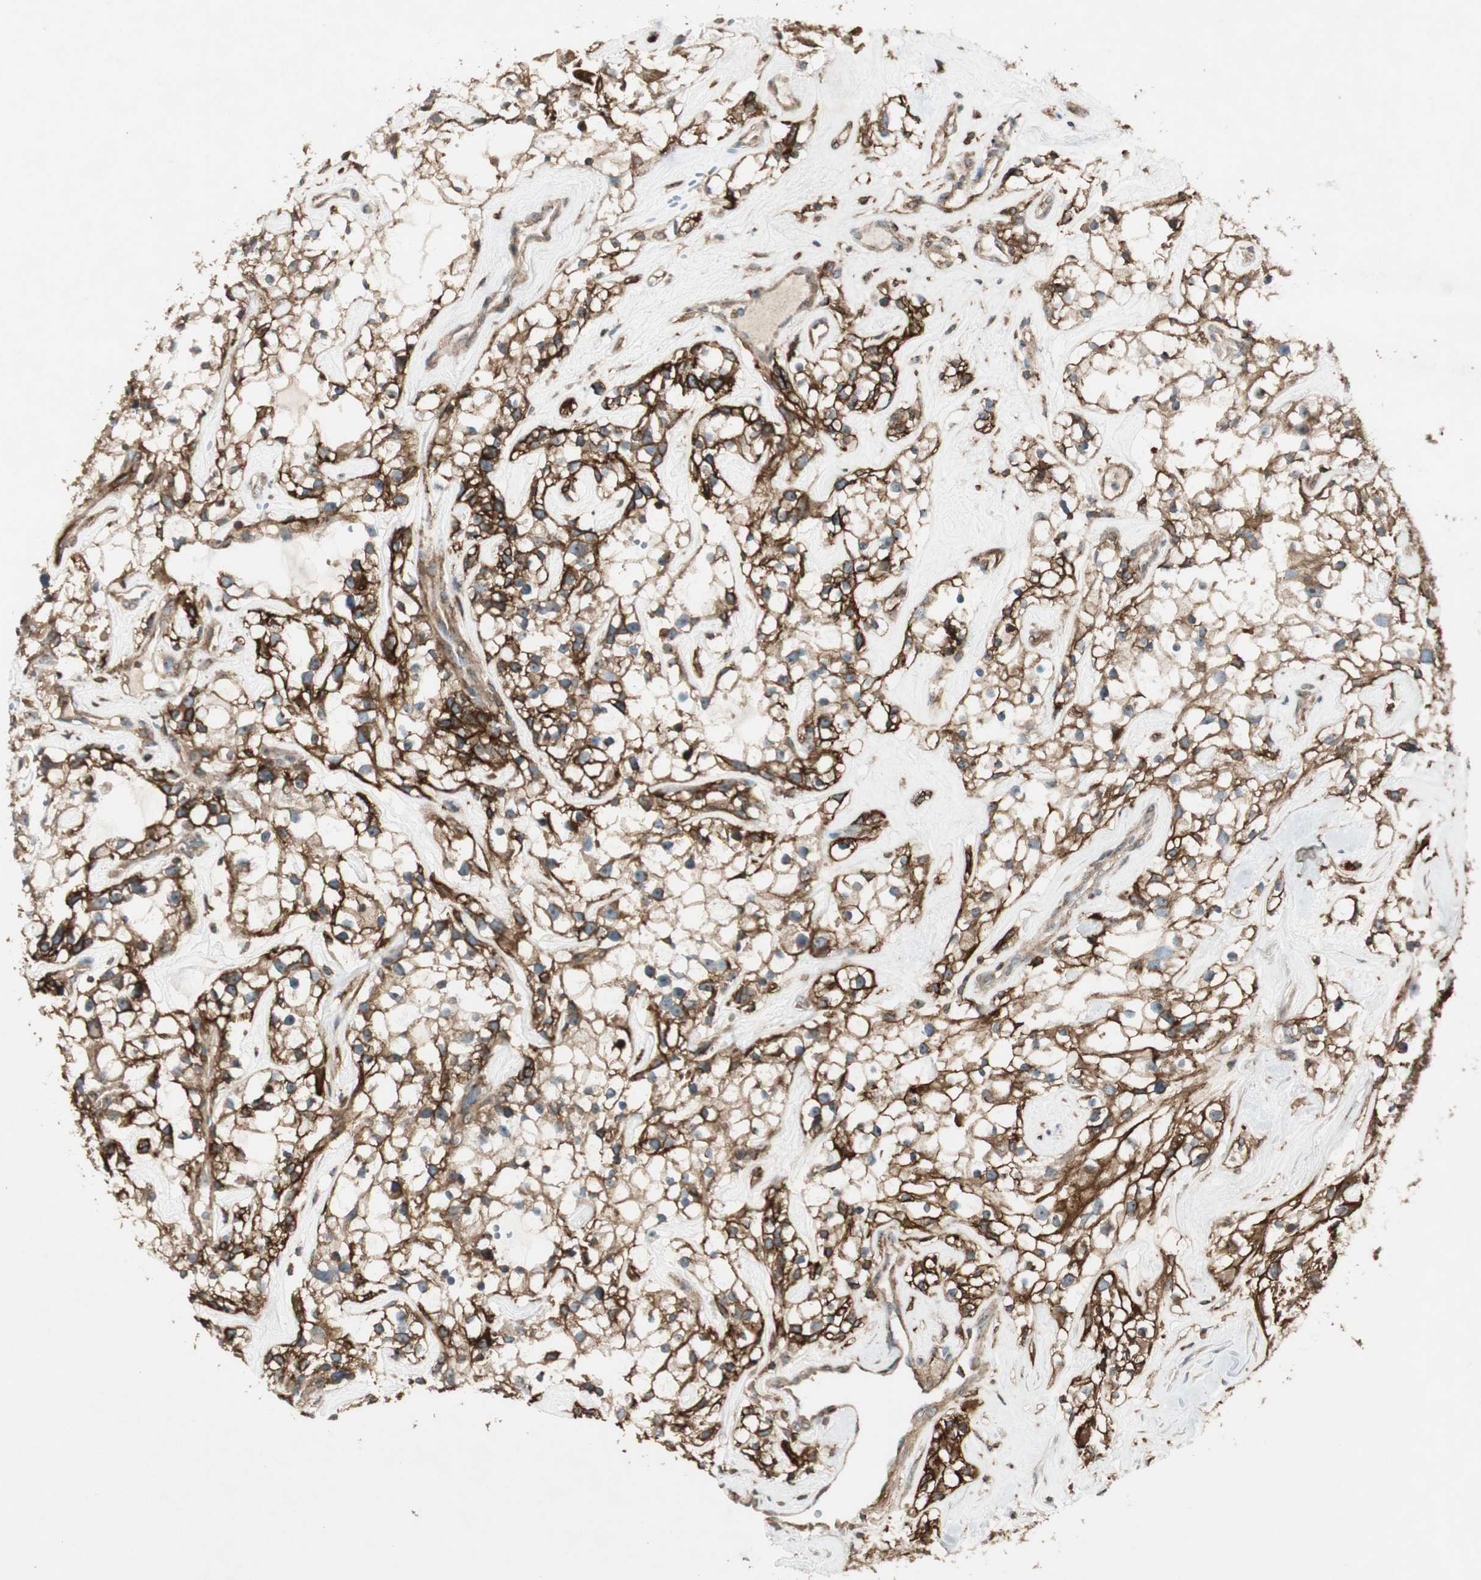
{"staining": {"intensity": "strong", "quantity": ">75%", "location": "cytoplasmic/membranous"}, "tissue": "renal cancer", "cell_type": "Tumor cells", "image_type": "cancer", "snomed": [{"axis": "morphology", "description": "Adenocarcinoma, NOS"}, {"axis": "topography", "description": "Kidney"}], "caption": "The histopathology image shows staining of renal cancer, revealing strong cytoplasmic/membranous protein staining (brown color) within tumor cells.", "gene": "BTN3A3", "patient": {"sex": "female", "age": 60}}